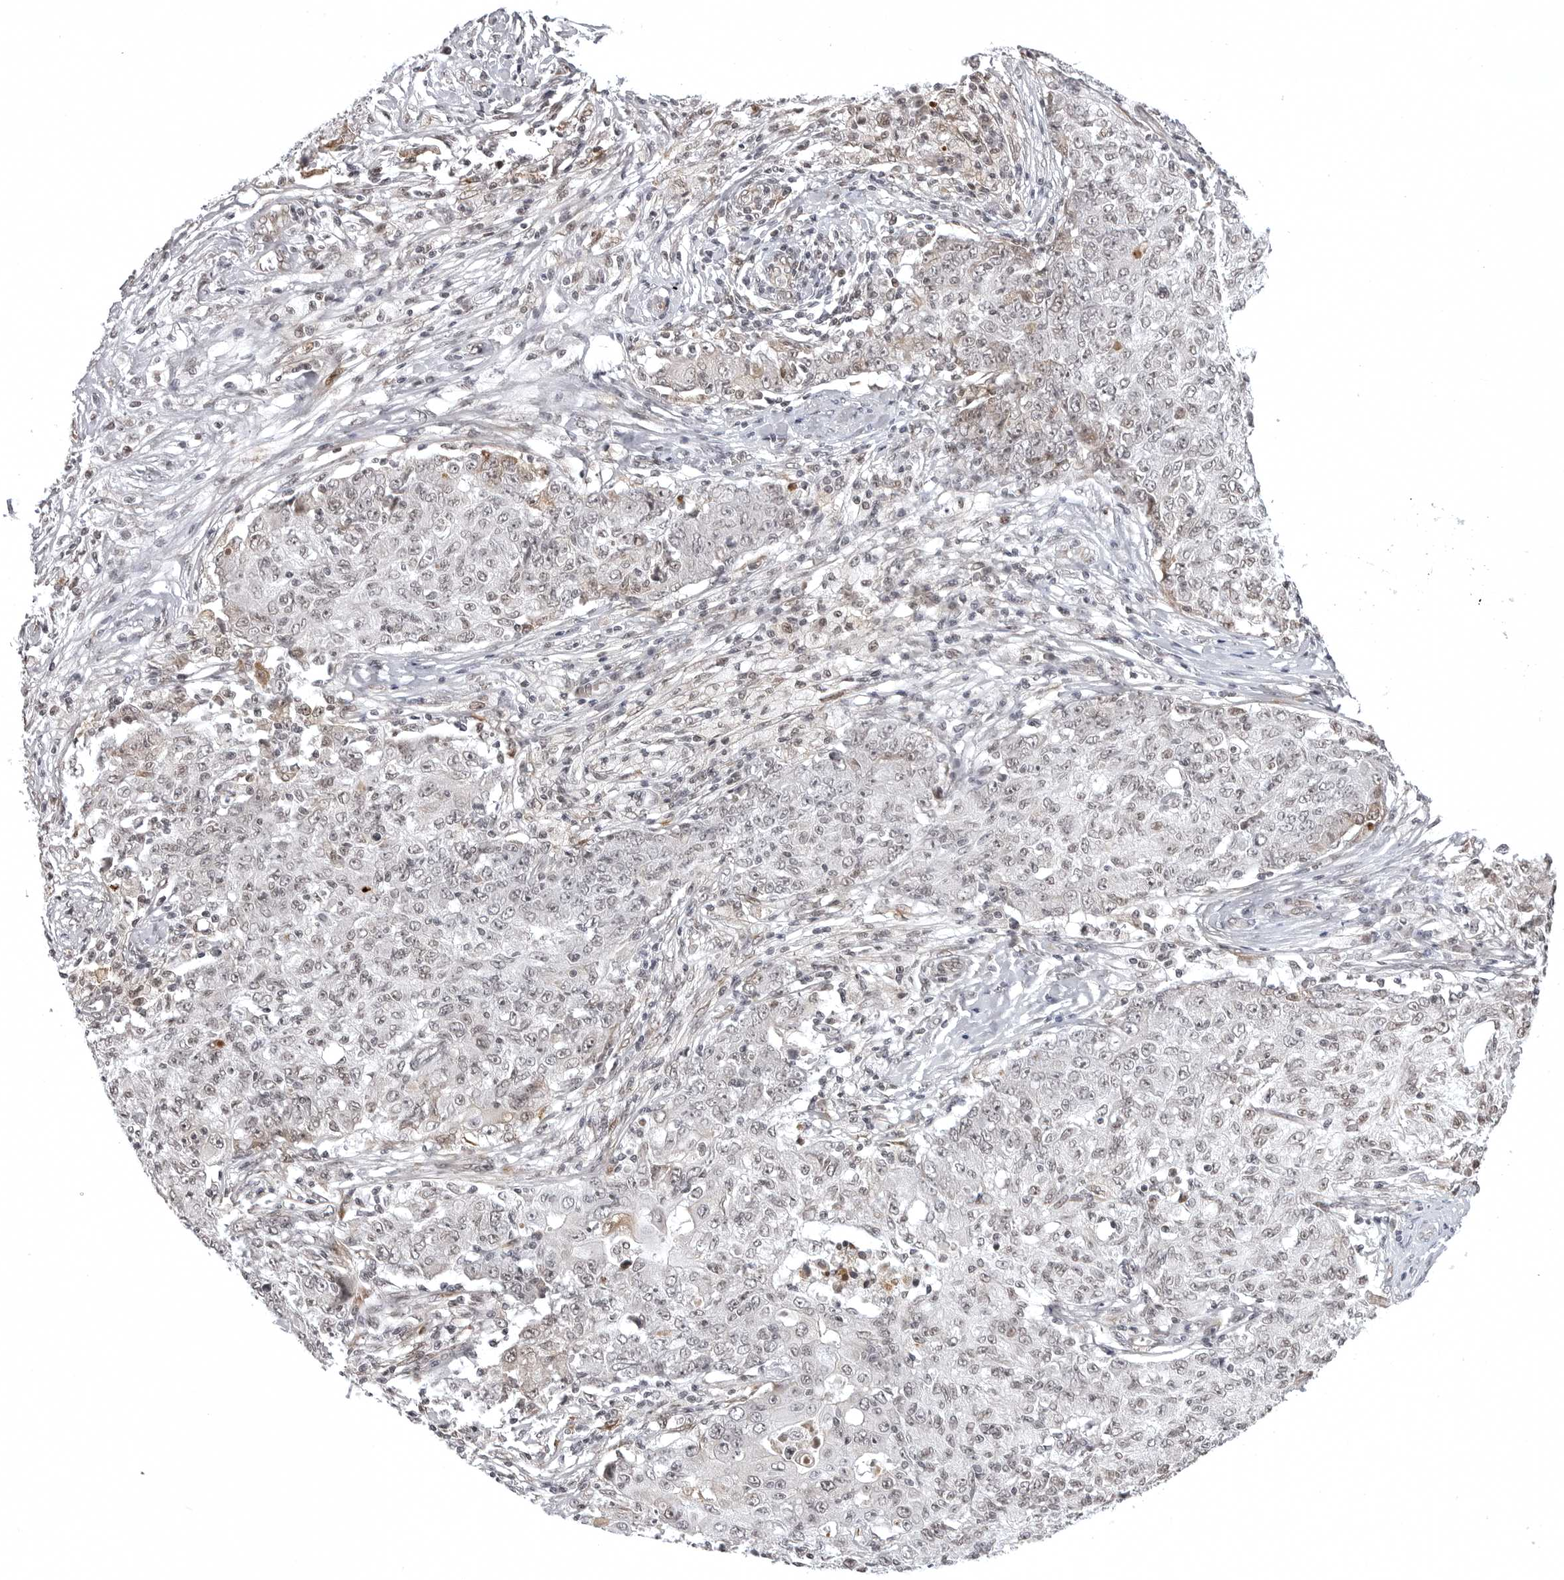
{"staining": {"intensity": "weak", "quantity": "<25%", "location": "cytoplasmic/membranous,nuclear"}, "tissue": "ovarian cancer", "cell_type": "Tumor cells", "image_type": "cancer", "snomed": [{"axis": "morphology", "description": "Carcinoma, endometroid"}, {"axis": "topography", "description": "Ovary"}], "caption": "Immunohistochemistry (IHC) micrograph of neoplastic tissue: ovarian endometroid carcinoma stained with DAB (3,3'-diaminobenzidine) reveals no significant protein expression in tumor cells. (DAB IHC visualized using brightfield microscopy, high magnification).", "gene": "PHF3", "patient": {"sex": "female", "age": 42}}